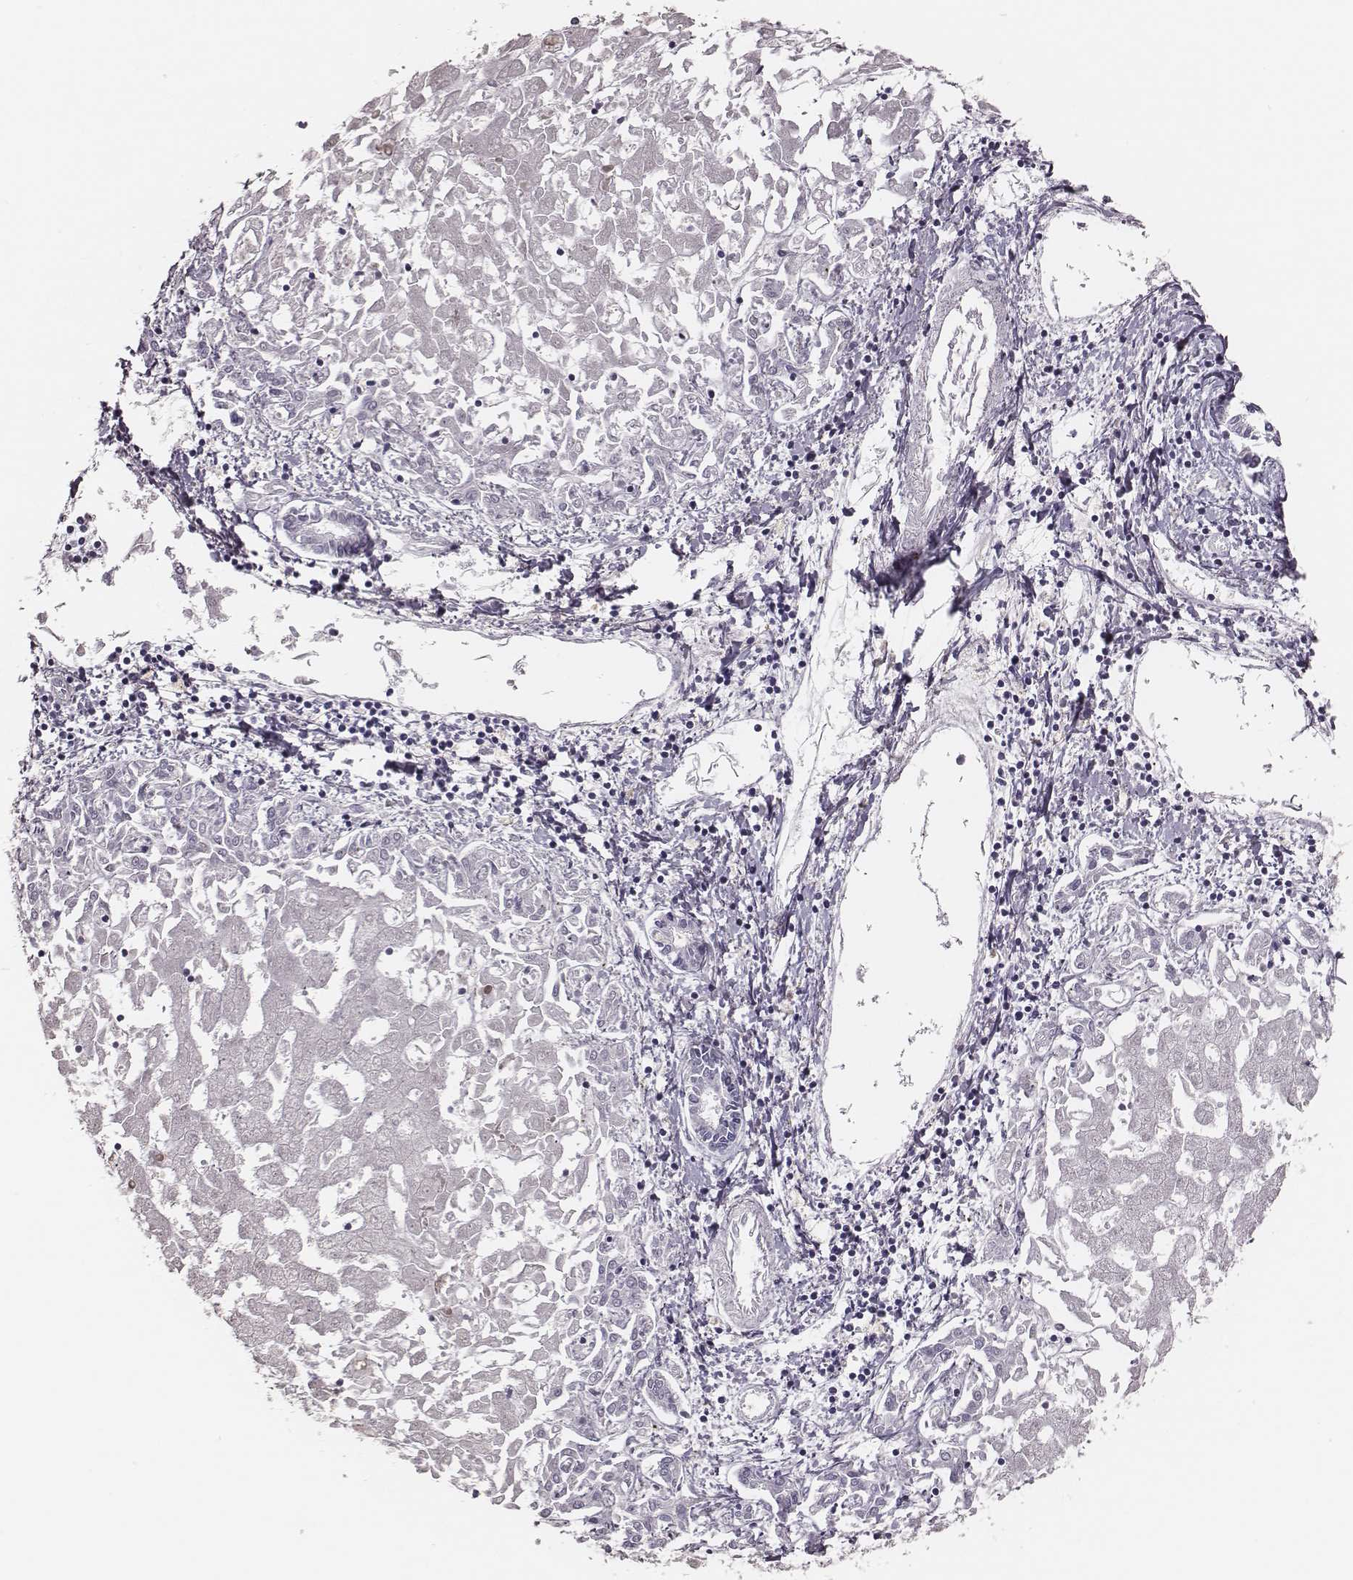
{"staining": {"intensity": "negative", "quantity": "none", "location": "none"}, "tissue": "liver cancer", "cell_type": "Tumor cells", "image_type": "cancer", "snomed": [{"axis": "morphology", "description": "Cholangiocarcinoma"}, {"axis": "topography", "description": "Liver"}], "caption": "A micrograph of human liver cholangiocarcinoma is negative for staining in tumor cells. Brightfield microscopy of immunohistochemistry stained with DAB (brown) and hematoxylin (blue), captured at high magnification.", "gene": "ADGRF4", "patient": {"sex": "female", "age": 64}}